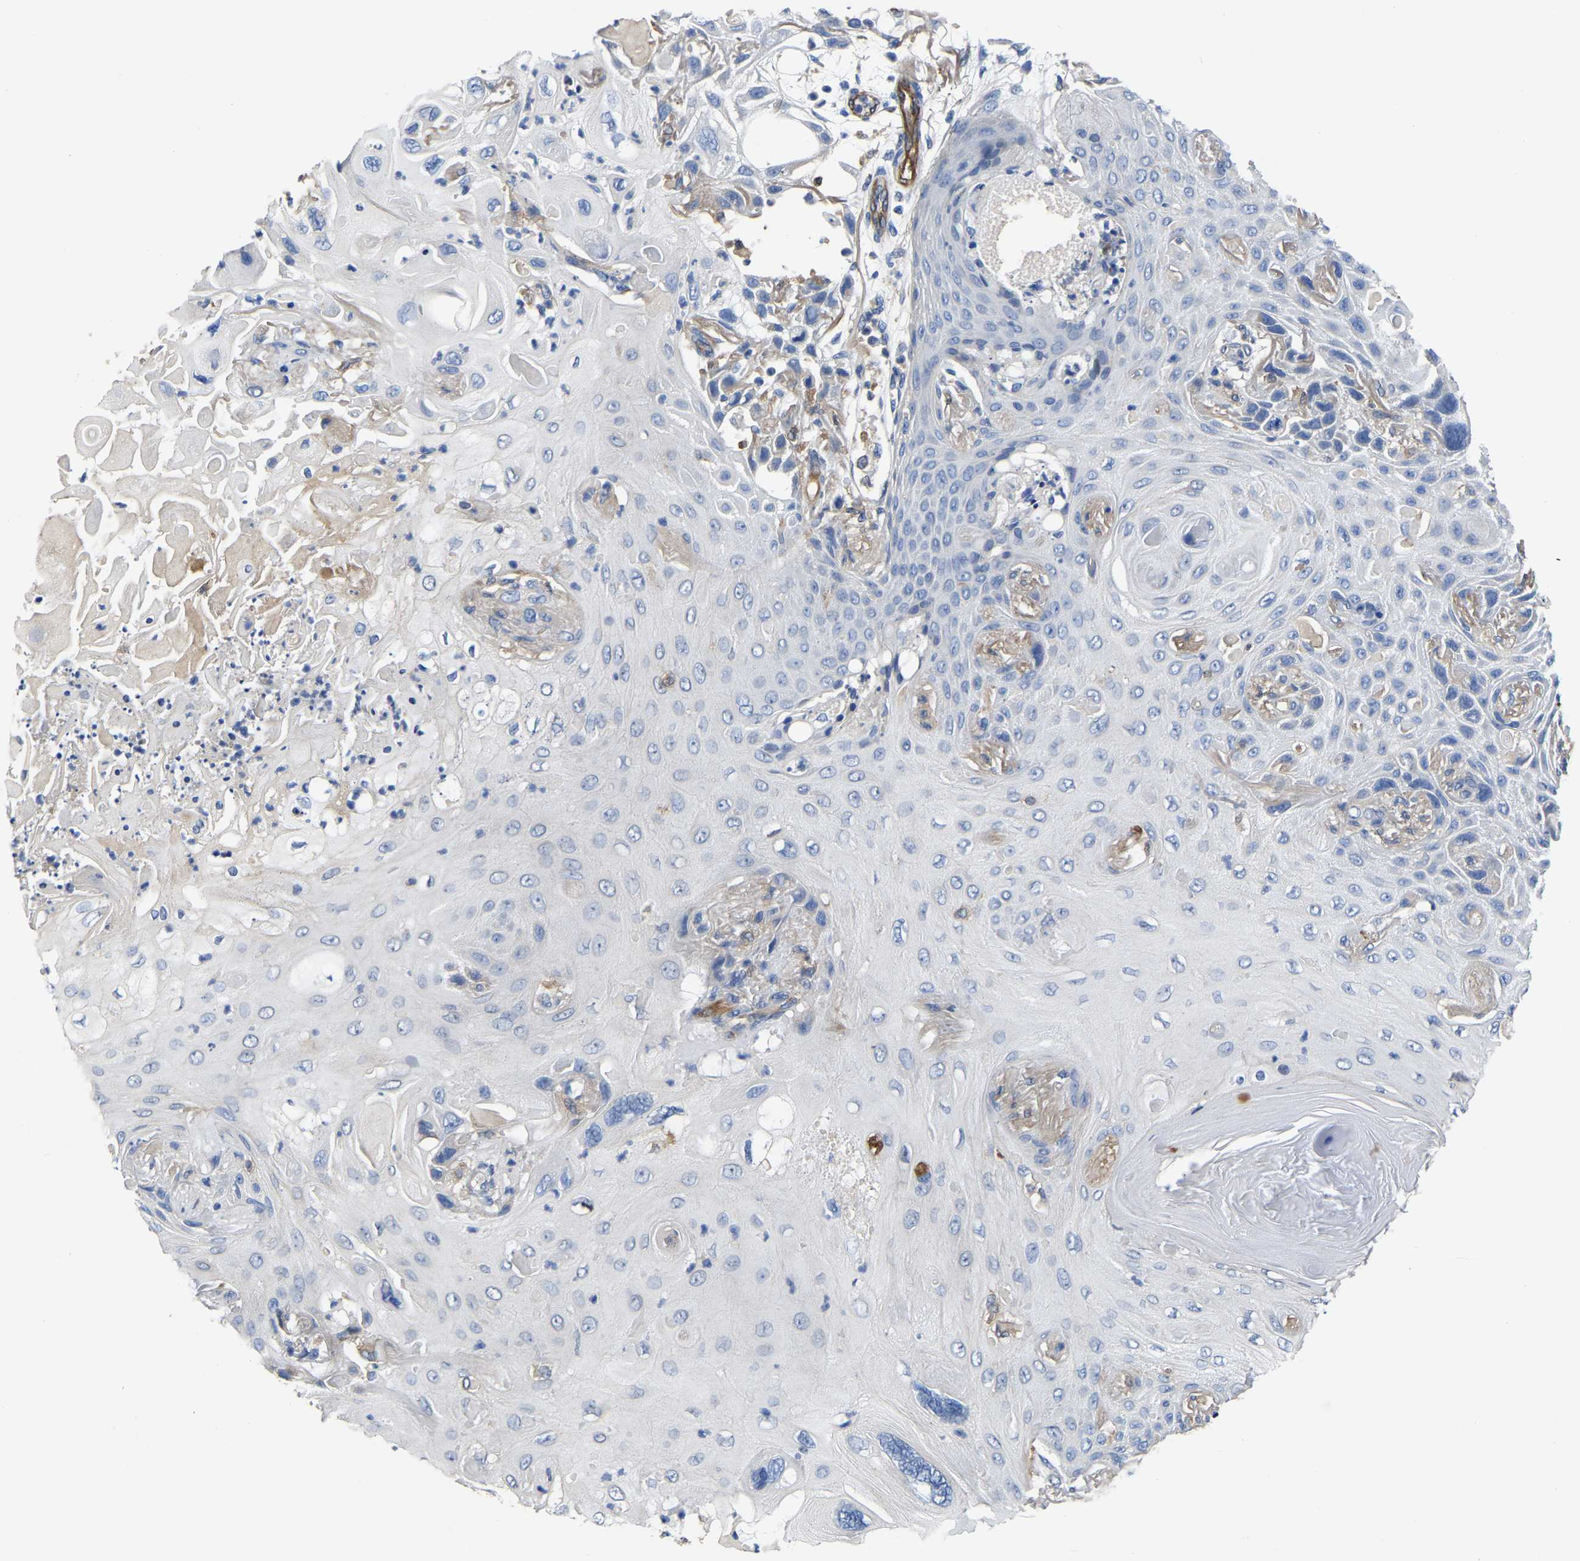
{"staining": {"intensity": "negative", "quantity": "none", "location": "none"}, "tissue": "skin cancer", "cell_type": "Tumor cells", "image_type": "cancer", "snomed": [{"axis": "morphology", "description": "Squamous cell carcinoma, NOS"}, {"axis": "topography", "description": "Skin"}], "caption": "High magnification brightfield microscopy of skin squamous cell carcinoma stained with DAB (brown) and counterstained with hematoxylin (blue): tumor cells show no significant positivity.", "gene": "ATG2B", "patient": {"sex": "female", "age": 77}}